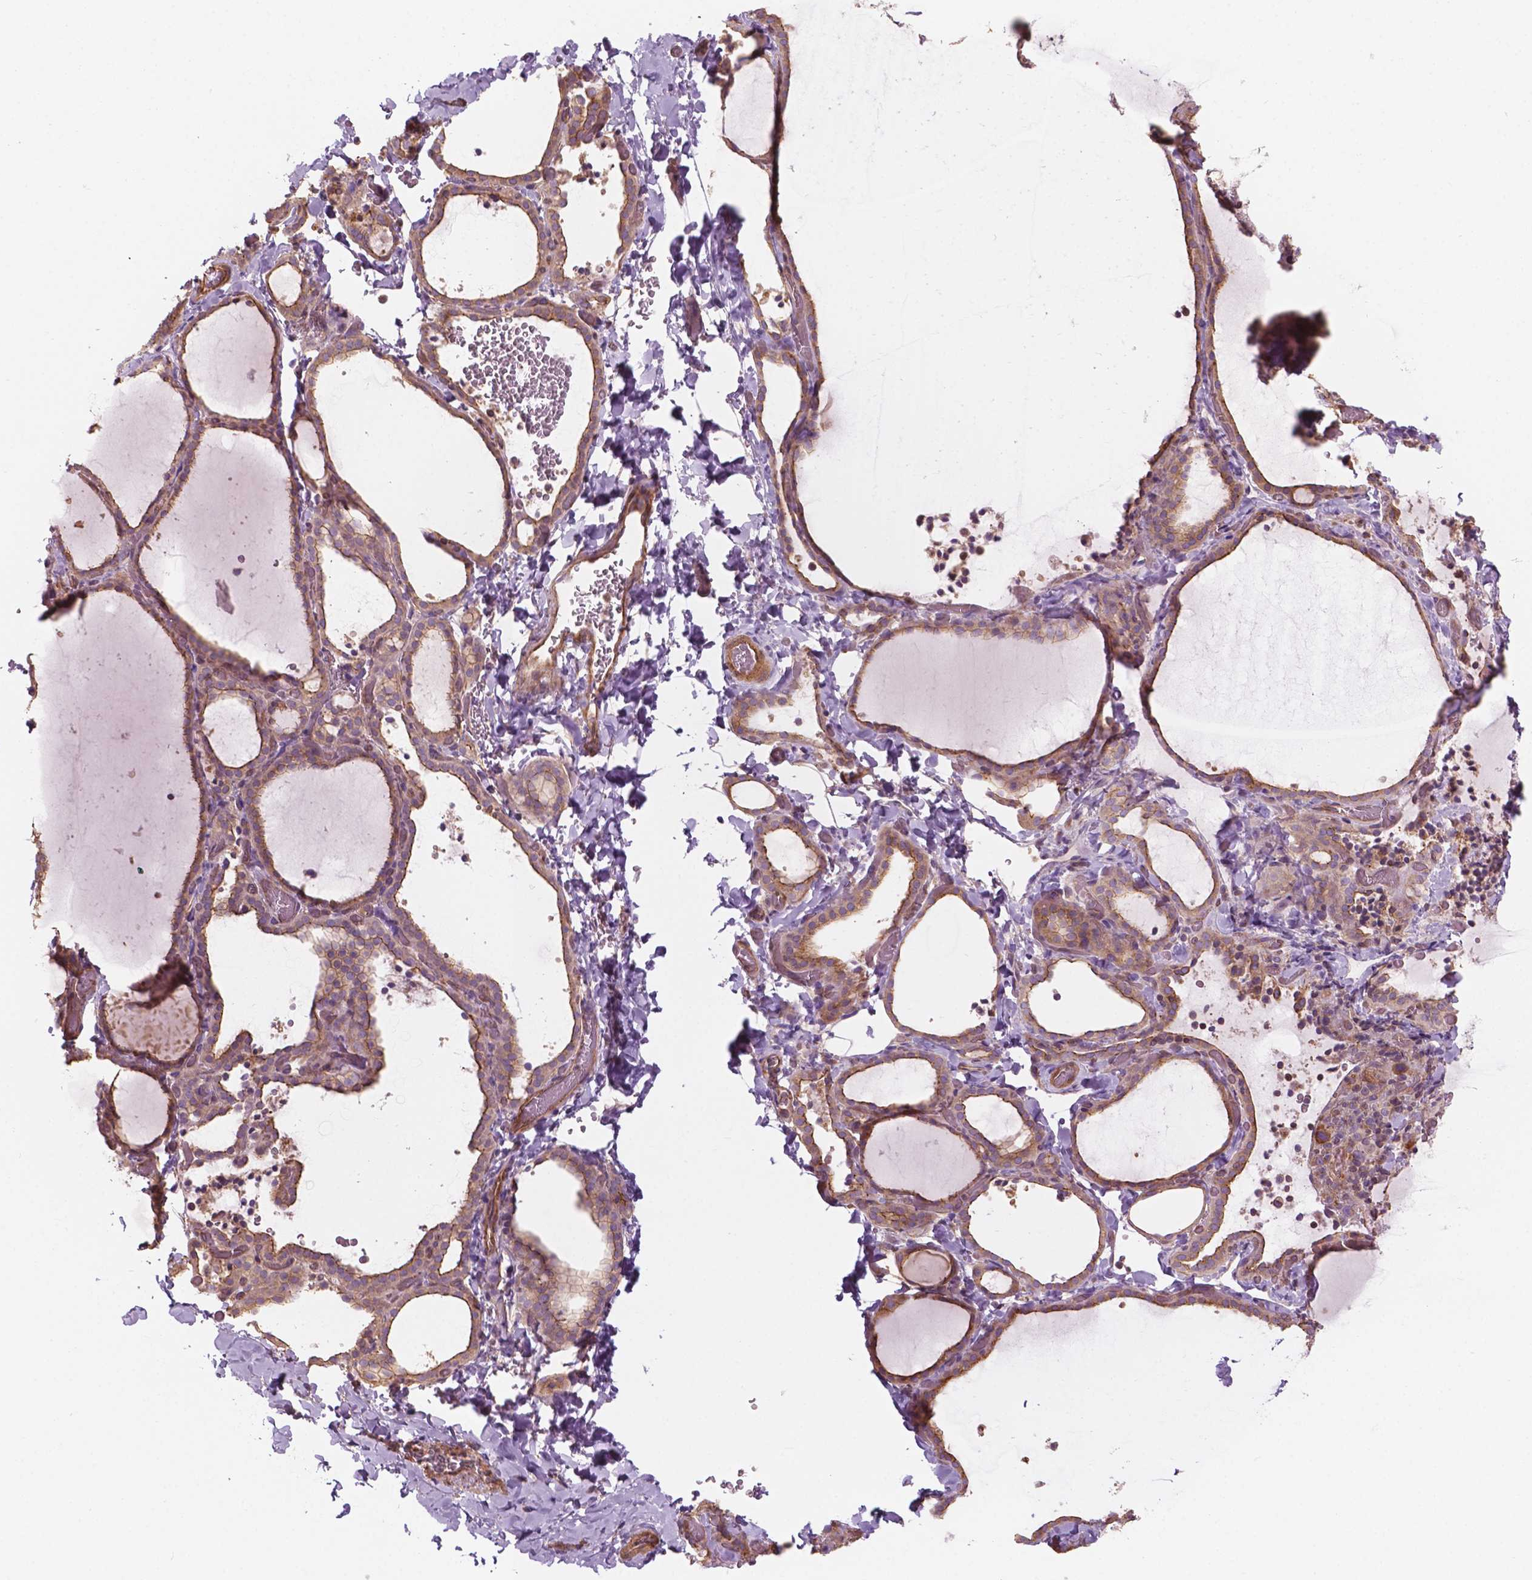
{"staining": {"intensity": "moderate", "quantity": ">75%", "location": "cytoplasmic/membranous"}, "tissue": "thyroid gland", "cell_type": "Glandular cells", "image_type": "normal", "snomed": [{"axis": "morphology", "description": "Normal tissue, NOS"}, {"axis": "topography", "description": "Thyroid gland"}], "caption": "Immunohistochemistry (IHC) of unremarkable thyroid gland reveals medium levels of moderate cytoplasmic/membranous expression in about >75% of glandular cells.", "gene": "SURF4", "patient": {"sex": "female", "age": 22}}